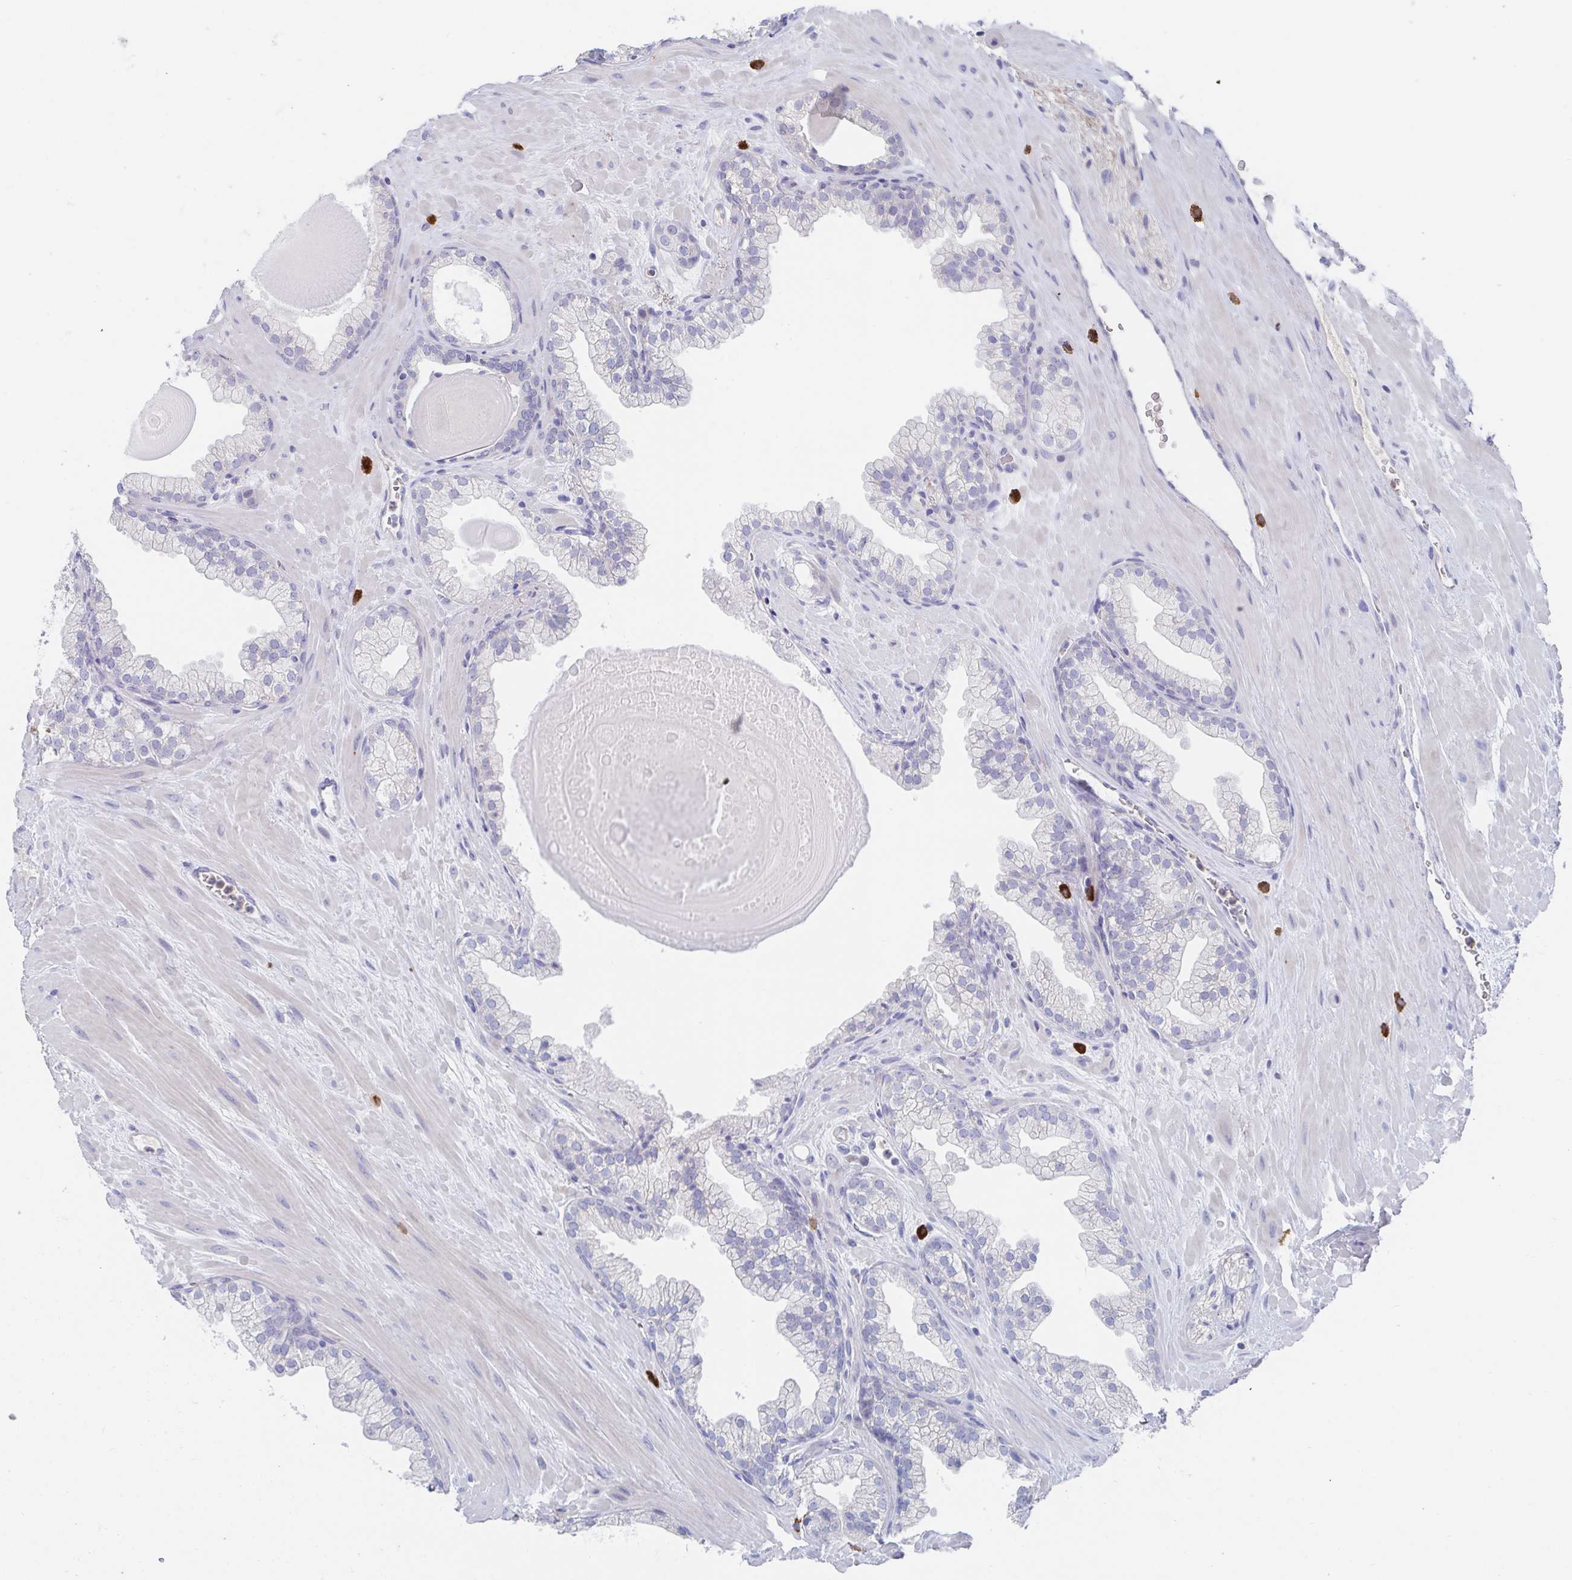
{"staining": {"intensity": "negative", "quantity": "none", "location": "none"}, "tissue": "prostate", "cell_type": "Glandular cells", "image_type": "normal", "snomed": [{"axis": "morphology", "description": "Normal tissue, NOS"}, {"axis": "topography", "description": "Prostate"}, {"axis": "topography", "description": "Peripheral nerve tissue"}], "caption": "There is no significant positivity in glandular cells of prostate. Brightfield microscopy of immunohistochemistry (IHC) stained with DAB (3,3'-diaminobenzidine) (brown) and hematoxylin (blue), captured at high magnification.", "gene": "KCNK5", "patient": {"sex": "male", "age": 61}}